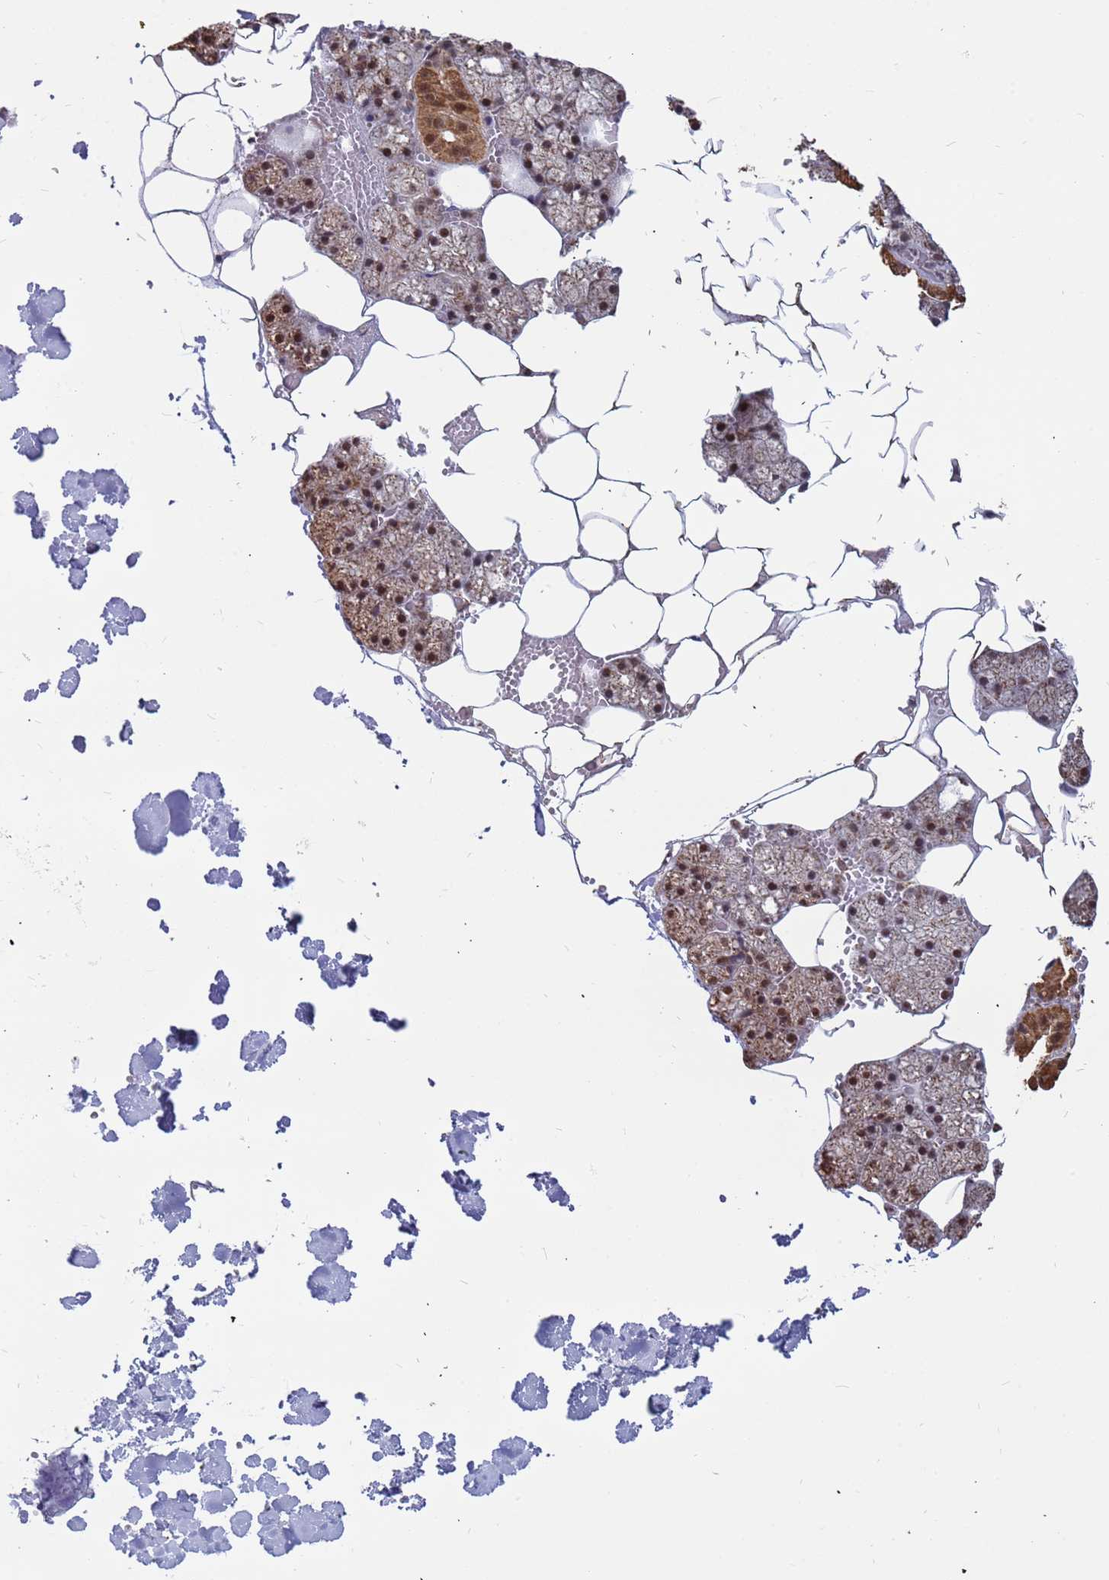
{"staining": {"intensity": "moderate", "quantity": ">75%", "location": "cytoplasmic/membranous,nuclear"}, "tissue": "salivary gland", "cell_type": "Glandular cells", "image_type": "normal", "snomed": [{"axis": "morphology", "description": "Normal tissue, NOS"}, {"axis": "topography", "description": "Salivary gland"}], "caption": "This photomicrograph reveals IHC staining of benign salivary gland, with medium moderate cytoplasmic/membranous,nuclear staining in about >75% of glandular cells.", "gene": "DENND2B", "patient": {"sex": "male", "age": 62}}